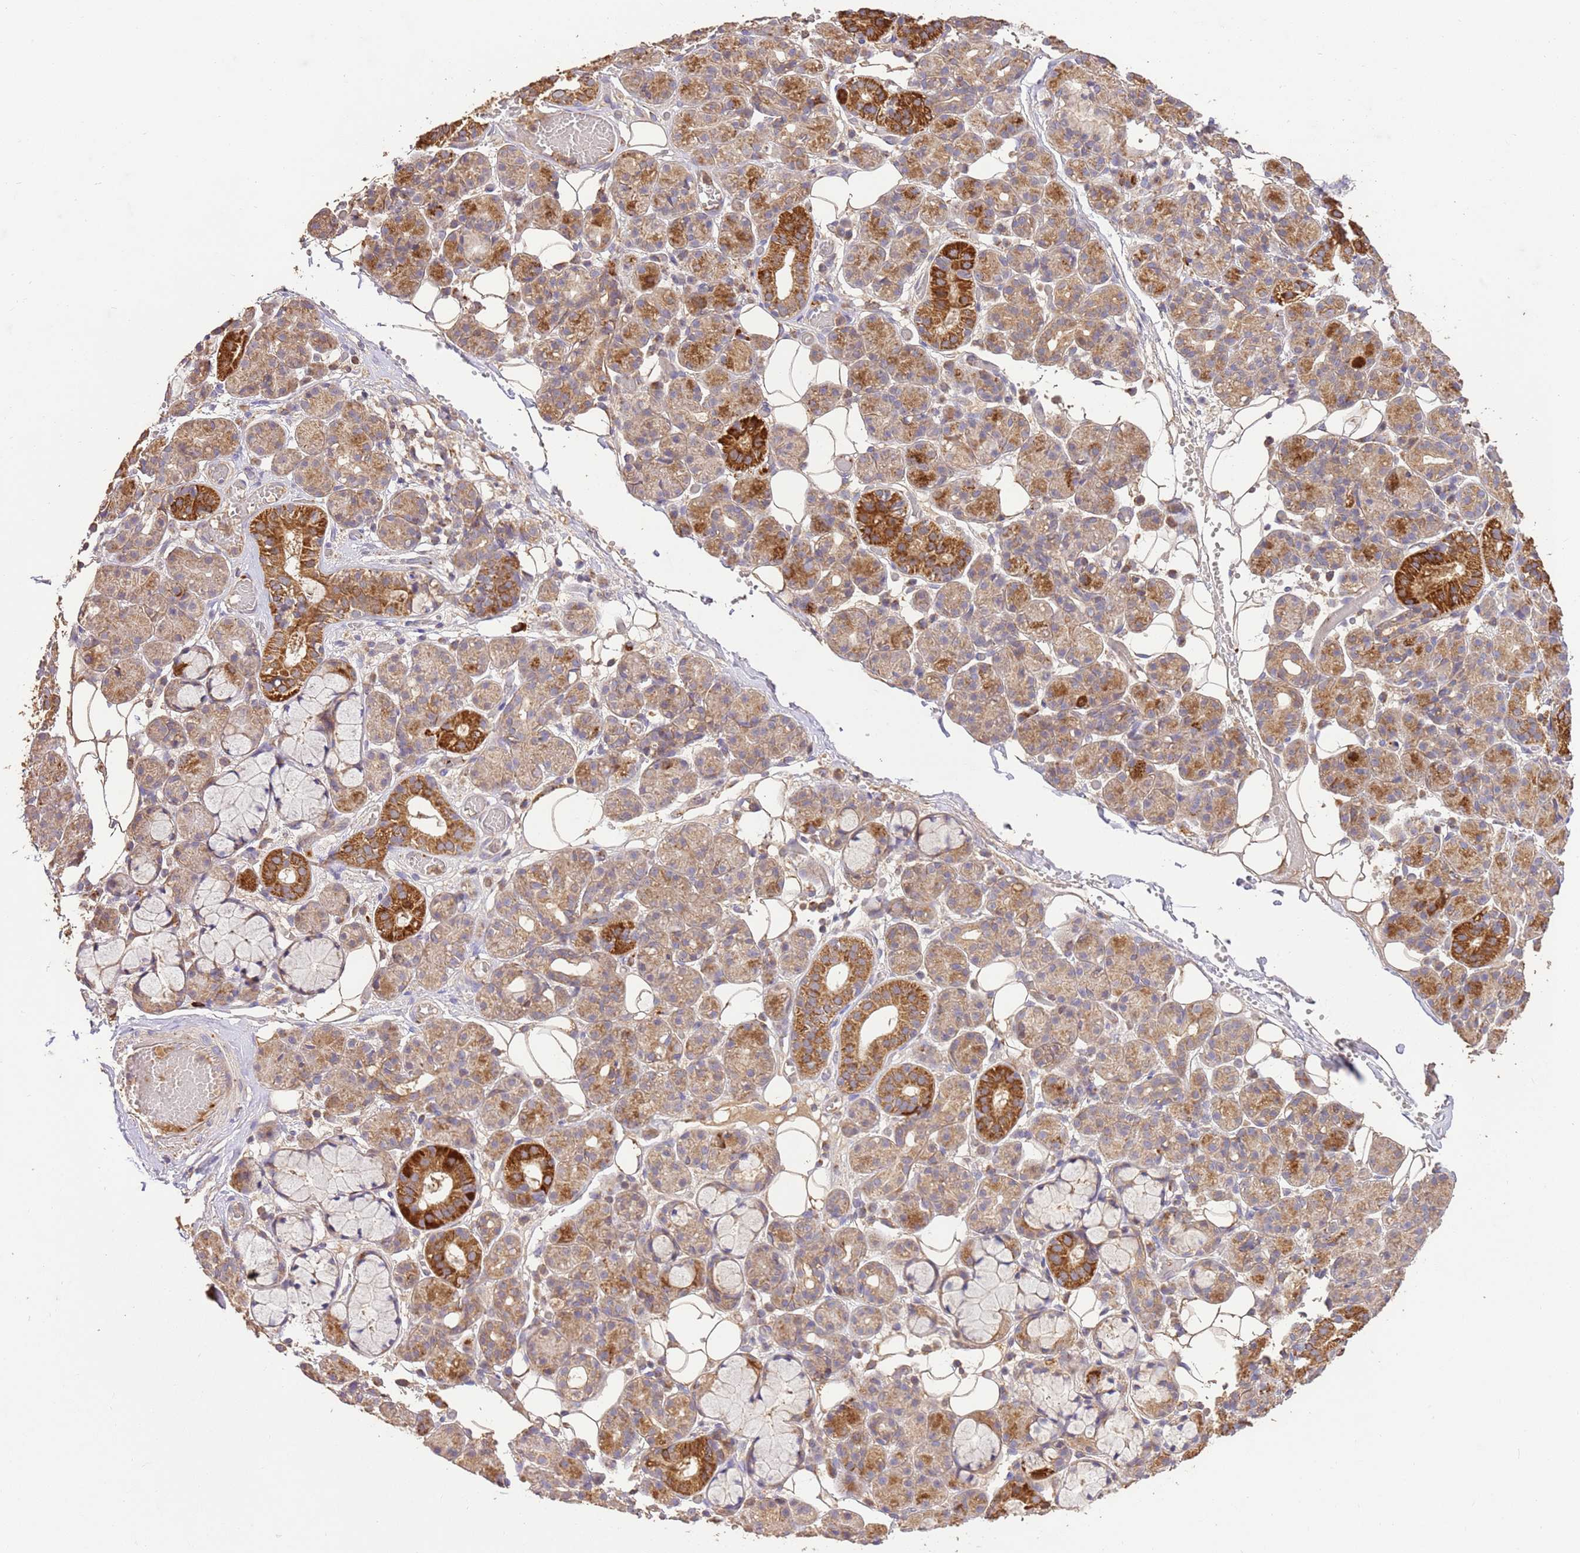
{"staining": {"intensity": "strong", "quantity": "<25%", "location": "cytoplasmic/membranous"}, "tissue": "salivary gland", "cell_type": "Glandular cells", "image_type": "normal", "snomed": [{"axis": "morphology", "description": "Normal tissue, NOS"}, {"axis": "topography", "description": "Salivary gland"}], "caption": "A brown stain highlights strong cytoplasmic/membranous positivity of a protein in glandular cells of unremarkable human salivary gland.", "gene": "LRRC28", "patient": {"sex": "male", "age": 63}}